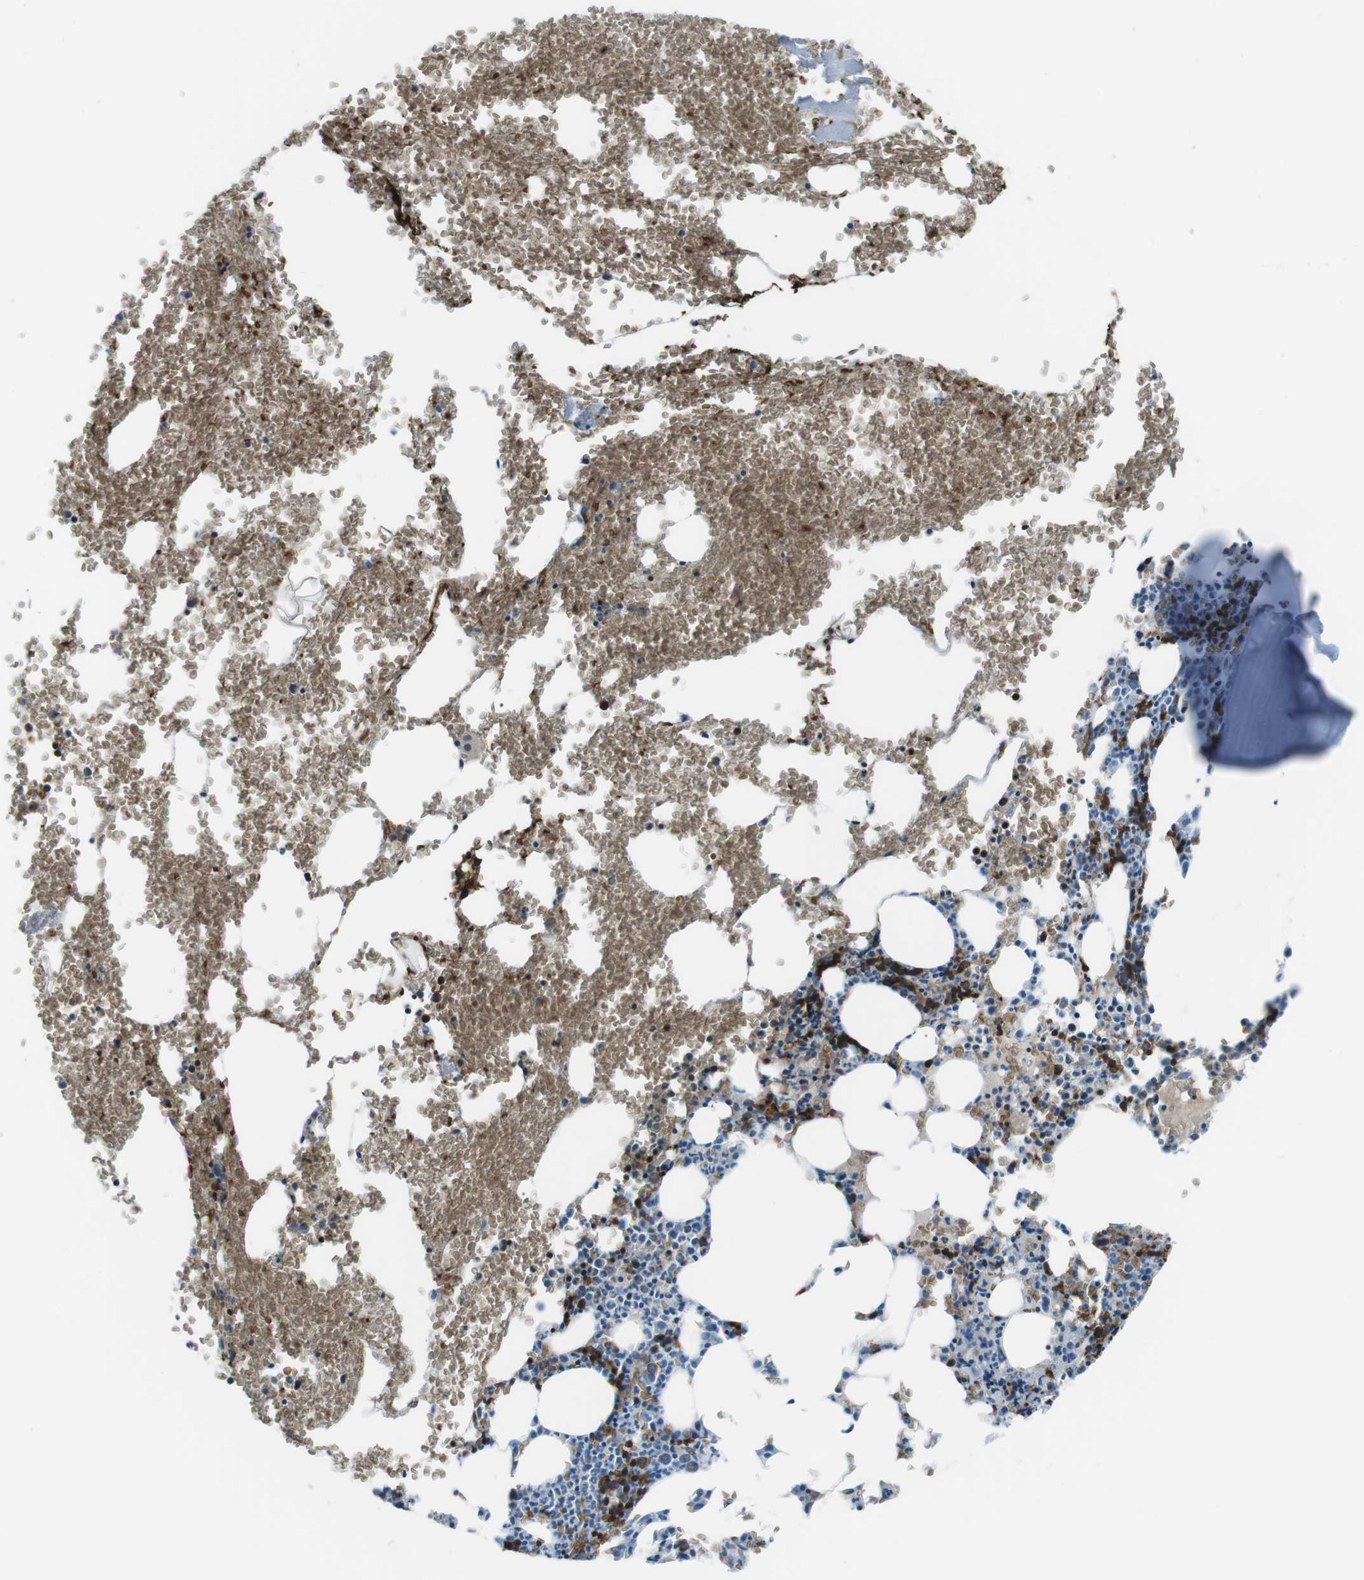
{"staining": {"intensity": "strong", "quantity": "<25%", "location": "cytoplasmic/membranous"}, "tissue": "bone marrow", "cell_type": "Hematopoietic cells", "image_type": "normal", "snomed": [{"axis": "morphology", "description": "Normal tissue, NOS"}, {"axis": "morphology", "description": "Inflammation, NOS"}, {"axis": "topography", "description": "Bone marrow"}], "caption": "DAB immunohistochemical staining of benign bone marrow reveals strong cytoplasmic/membranous protein expression in about <25% of hematopoietic cells. Nuclei are stained in blue.", "gene": "SPTA1", "patient": {"sex": "female", "age": 56}}